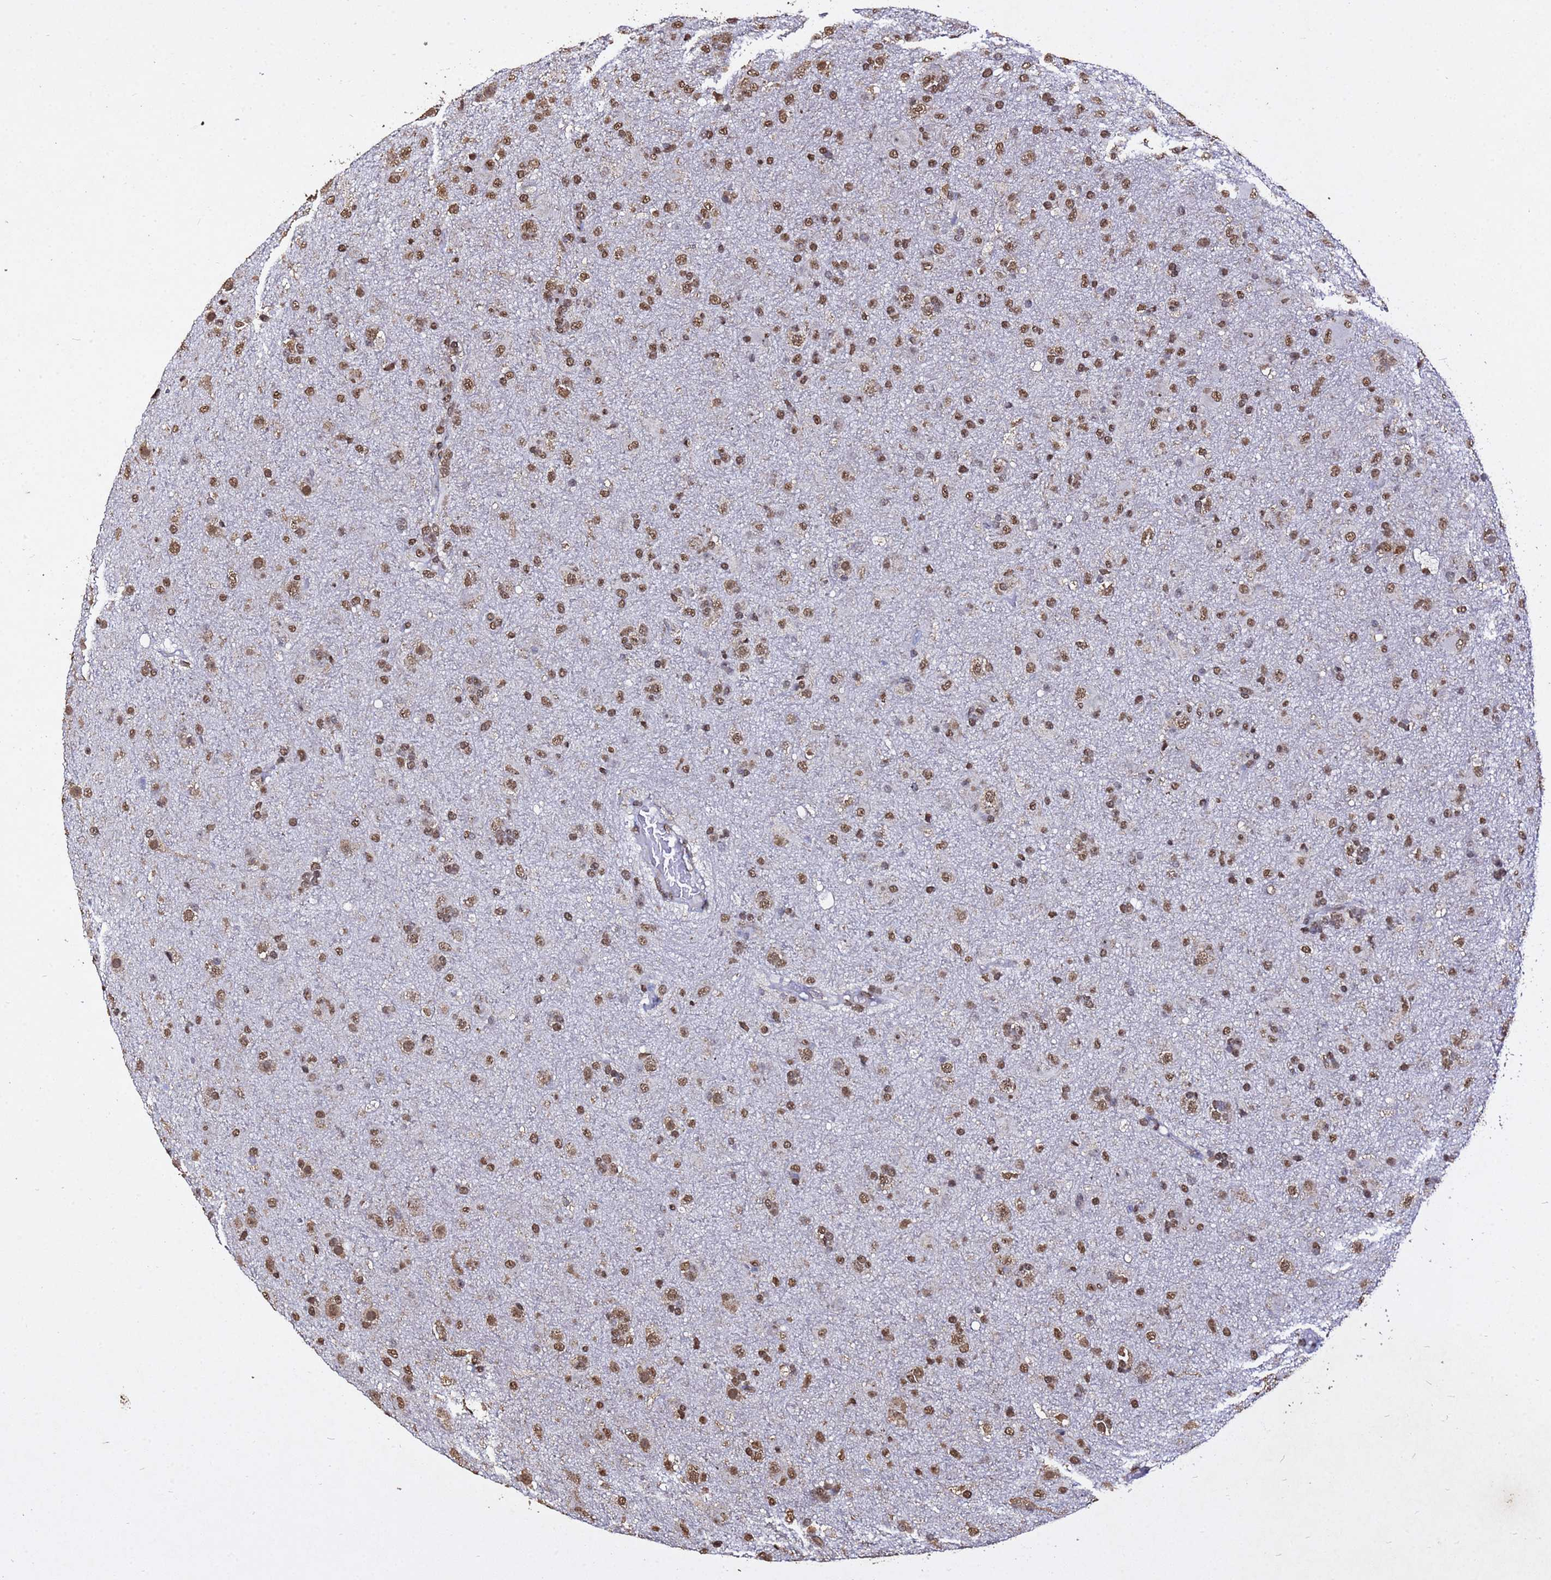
{"staining": {"intensity": "moderate", "quantity": ">75%", "location": "nuclear"}, "tissue": "glioma", "cell_type": "Tumor cells", "image_type": "cancer", "snomed": [{"axis": "morphology", "description": "Glioma, malignant, Low grade"}, {"axis": "topography", "description": "Brain"}], "caption": "Brown immunohistochemical staining in malignant glioma (low-grade) reveals moderate nuclear expression in approximately >75% of tumor cells.", "gene": "MYOCD", "patient": {"sex": "male", "age": 65}}